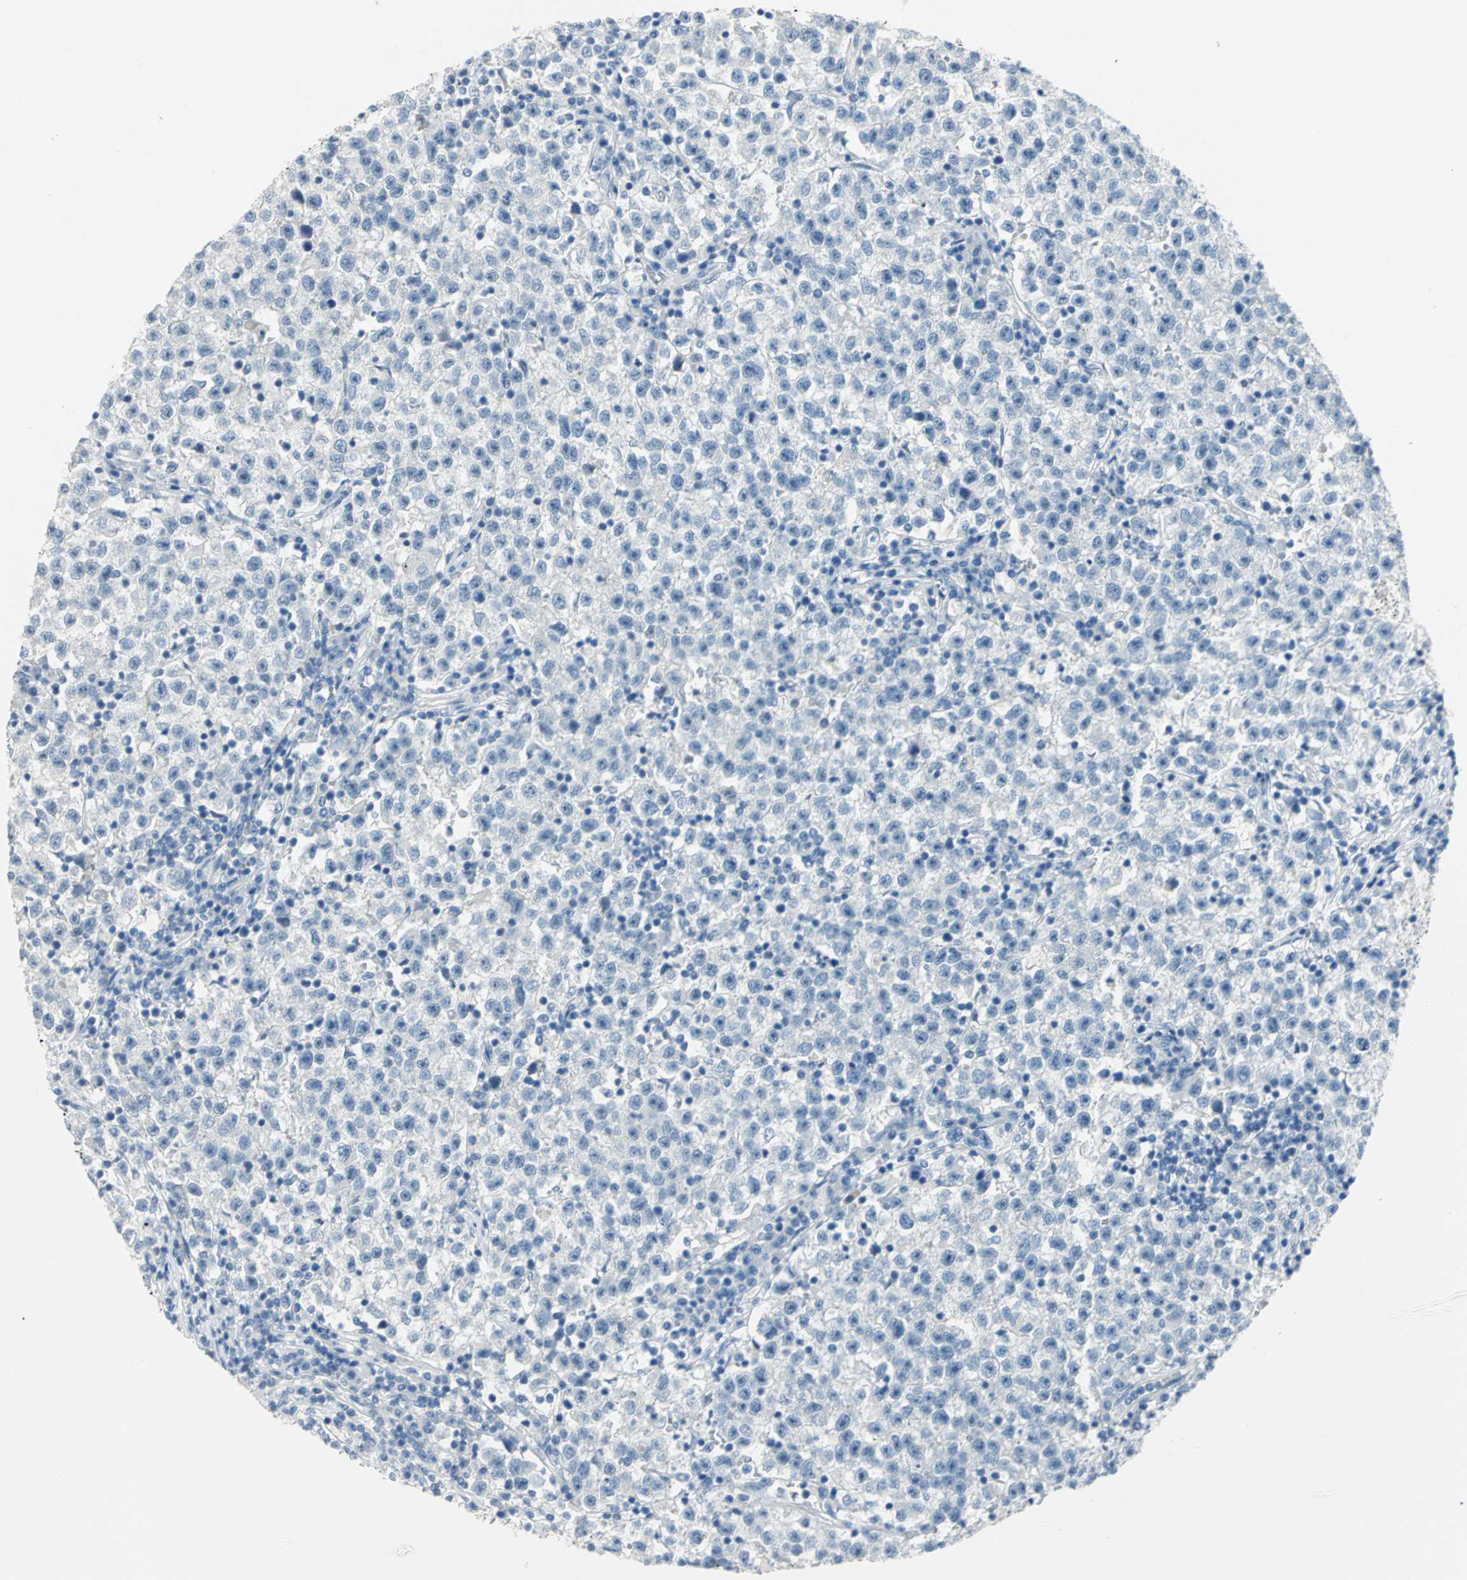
{"staining": {"intensity": "negative", "quantity": "none", "location": "none"}, "tissue": "testis cancer", "cell_type": "Tumor cells", "image_type": "cancer", "snomed": [{"axis": "morphology", "description": "Seminoma, NOS"}, {"axis": "topography", "description": "Testis"}], "caption": "Seminoma (testis) stained for a protein using immunohistochemistry displays no expression tumor cells.", "gene": "ALOX15", "patient": {"sex": "male", "age": 22}}